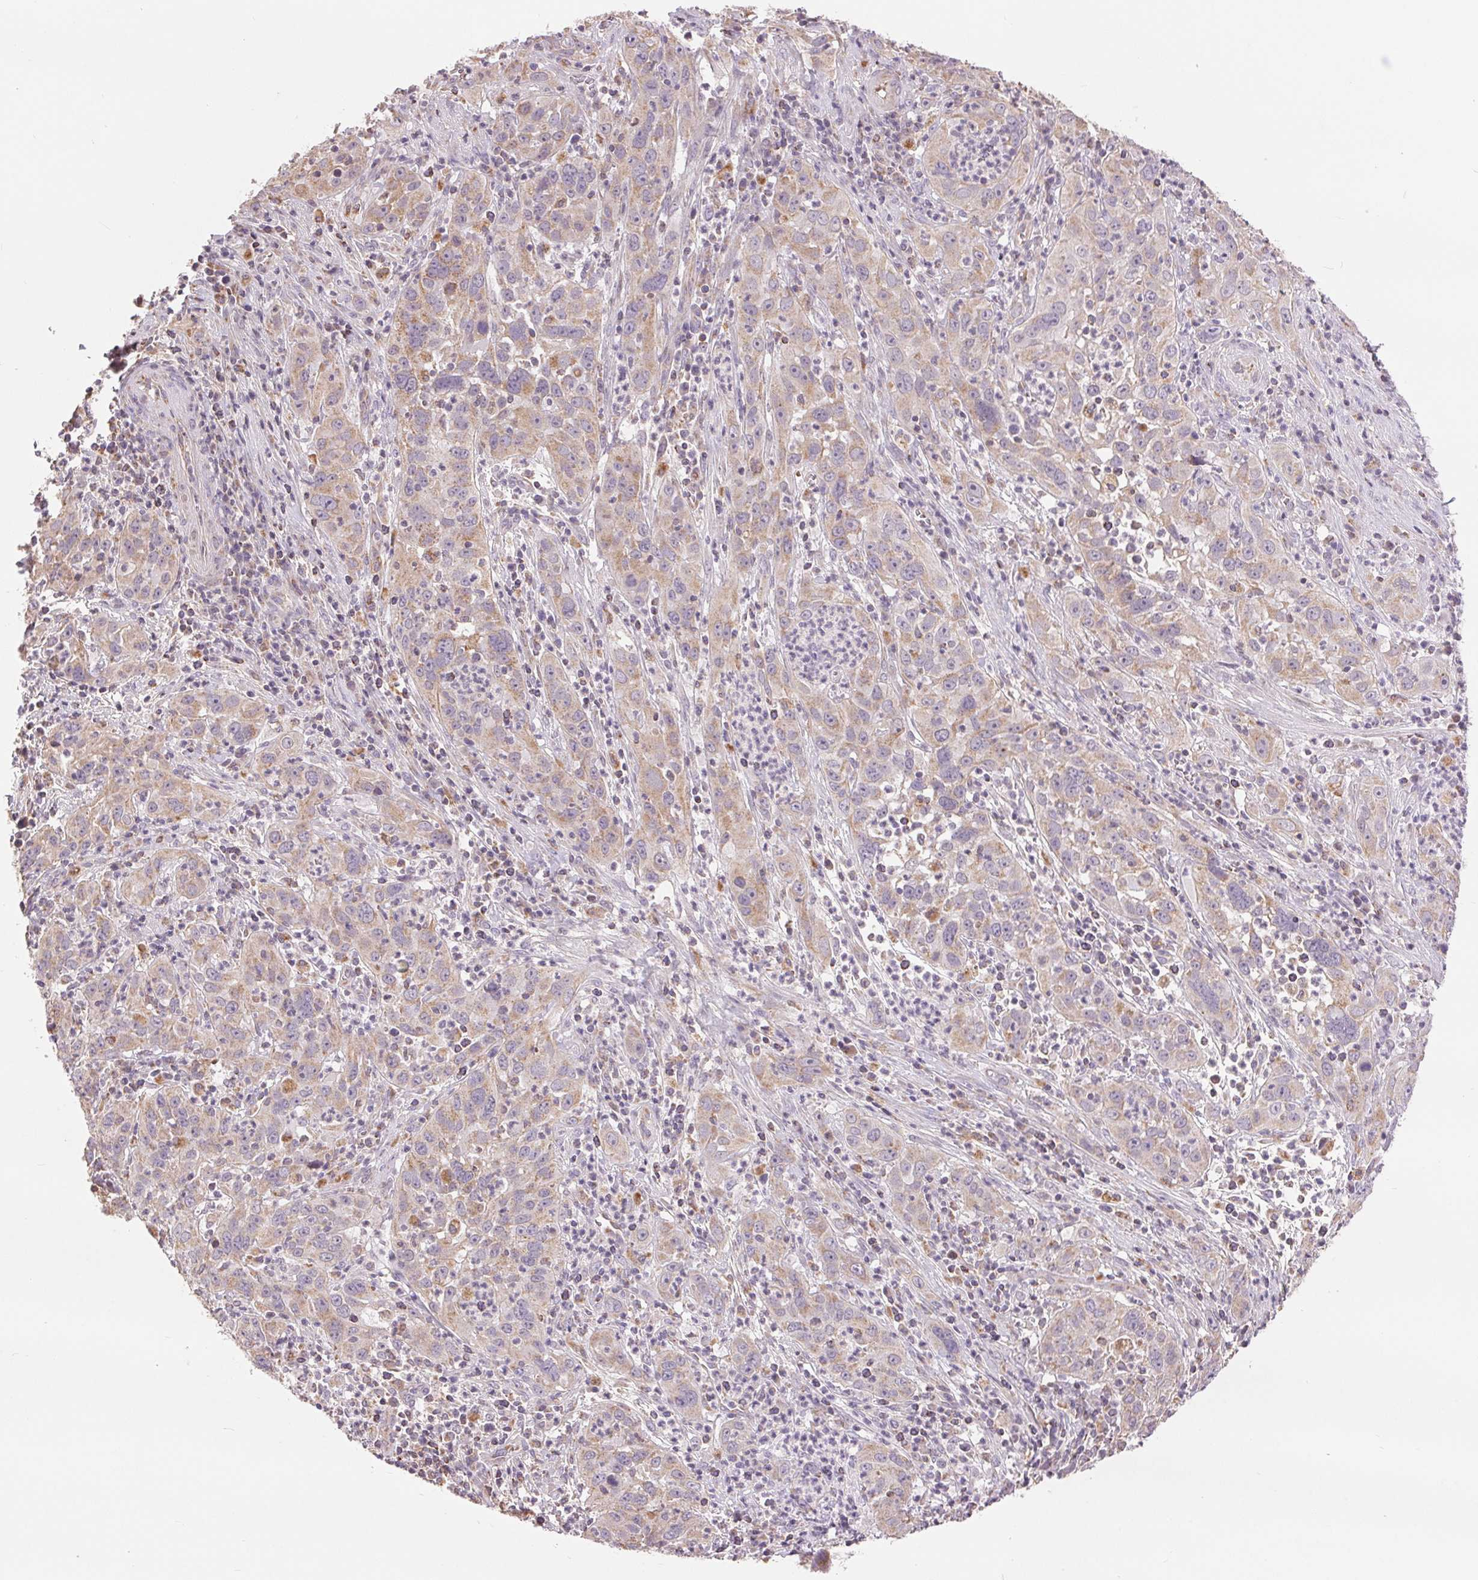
{"staining": {"intensity": "weak", "quantity": "25%-75%", "location": "cytoplasmic/membranous"}, "tissue": "cervical cancer", "cell_type": "Tumor cells", "image_type": "cancer", "snomed": [{"axis": "morphology", "description": "Squamous cell carcinoma, NOS"}, {"axis": "topography", "description": "Cervix"}], "caption": "Human cervical cancer stained for a protein (brown) displays weak cytoplasmic/membranous positive positivity in approximately 25%-75% of tumor cells.", "gene": "DGUOK", "patient": {"sex": "female", "age": 32}}